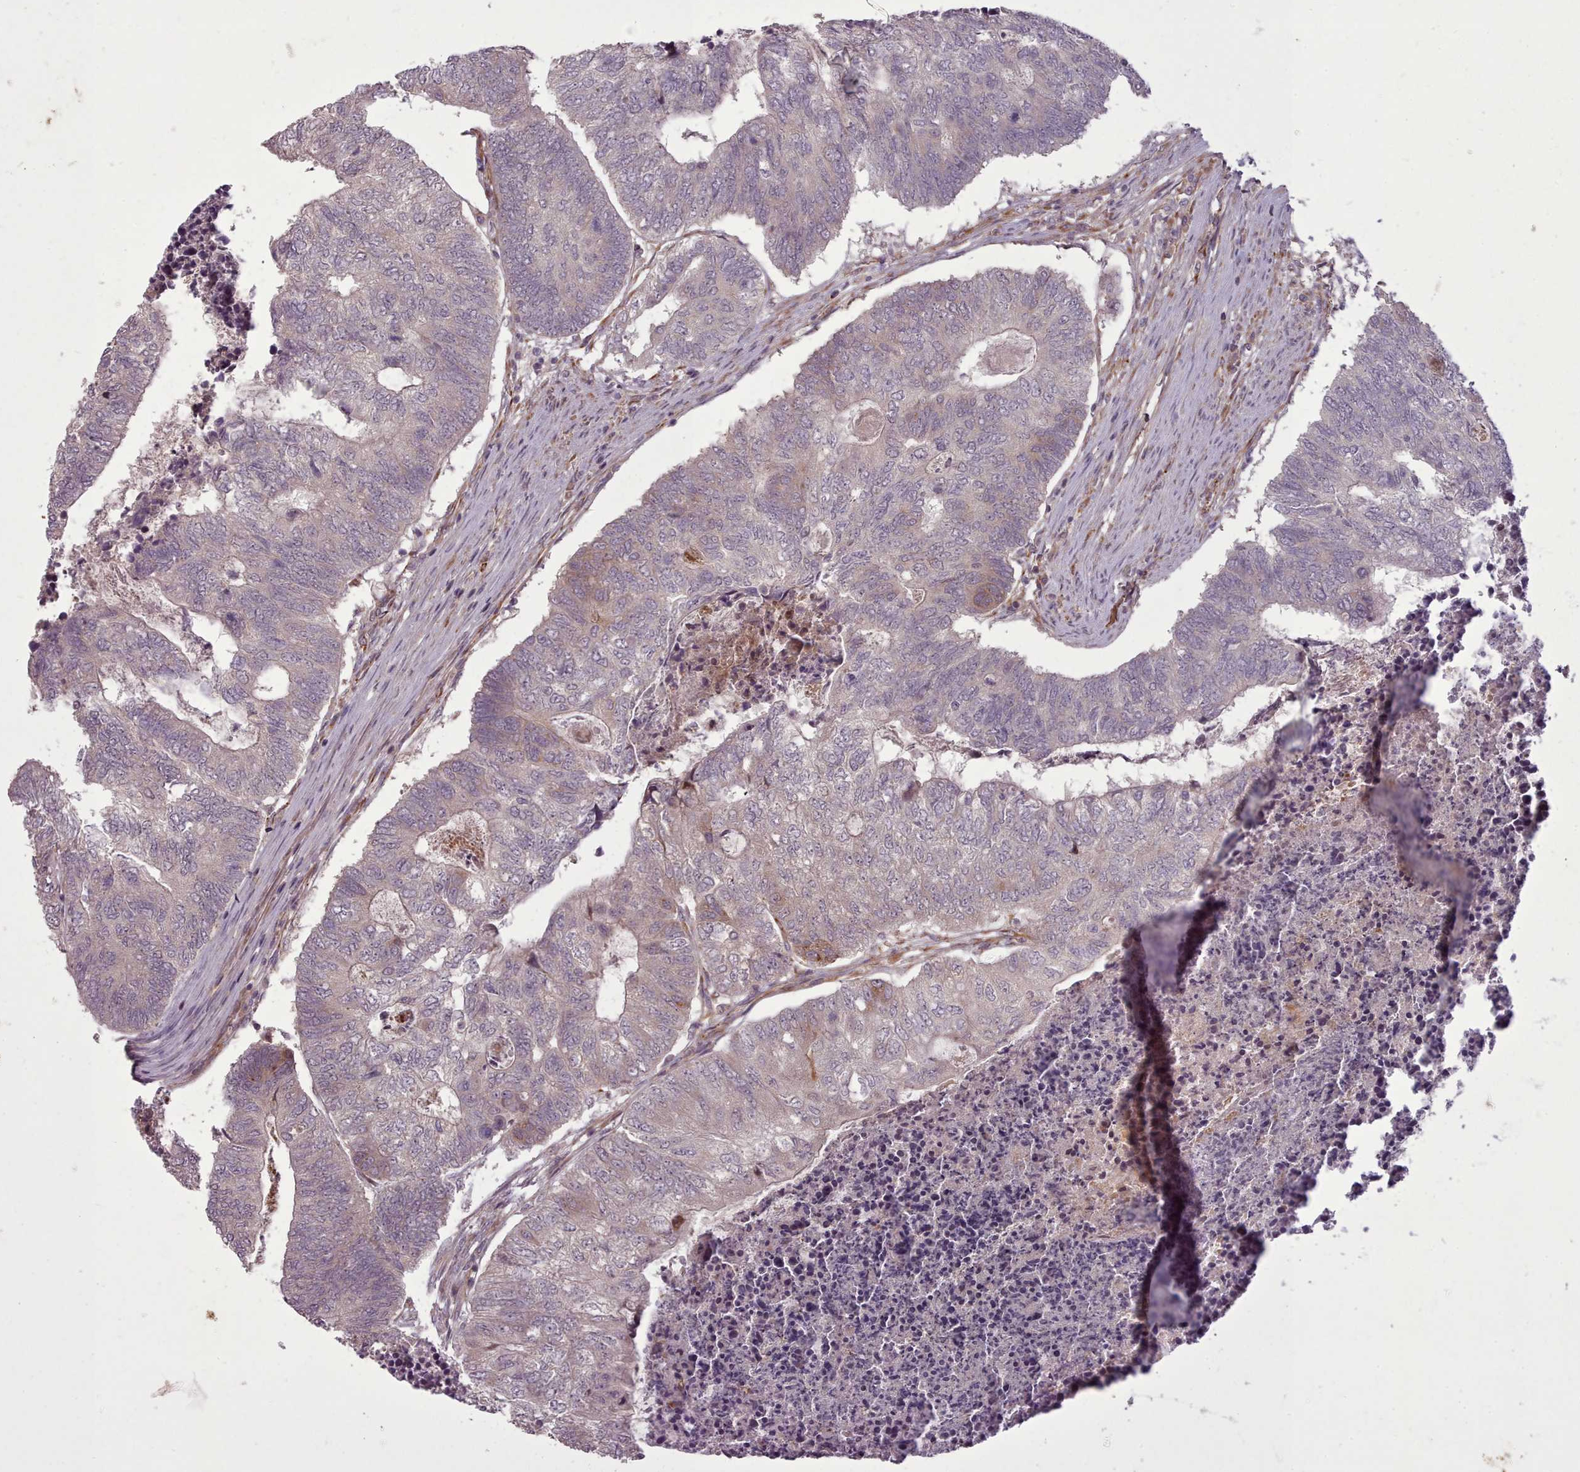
{"staining": {"intensity": "moderate", "quantity": "<25%", "location": "cytoplasmic/membranous"}, "tissue": "colorectal cancer", "cell_type": "Tumor cells", "image_type": "cancer", "snomed": [{"axis": "morphology", "description": "Adenocarcinoma, NOS"}, {"axis": "topography", "description": "Colon"}], "caption": "High-magnification brightfield microscopy of colorectal cancer (adenocarcinoma) stained with DAB (brown) and counterstained with hematoxylin (blue). tumor cells exhibit moderate cytoplasmic/membranous expression is appreciated in about<25% of cells. (brown staining indicates protein expression, while blue staining denotes nuclei).", "gene": "GBGT1", "patient": {"sex": "female", "age": 67}}